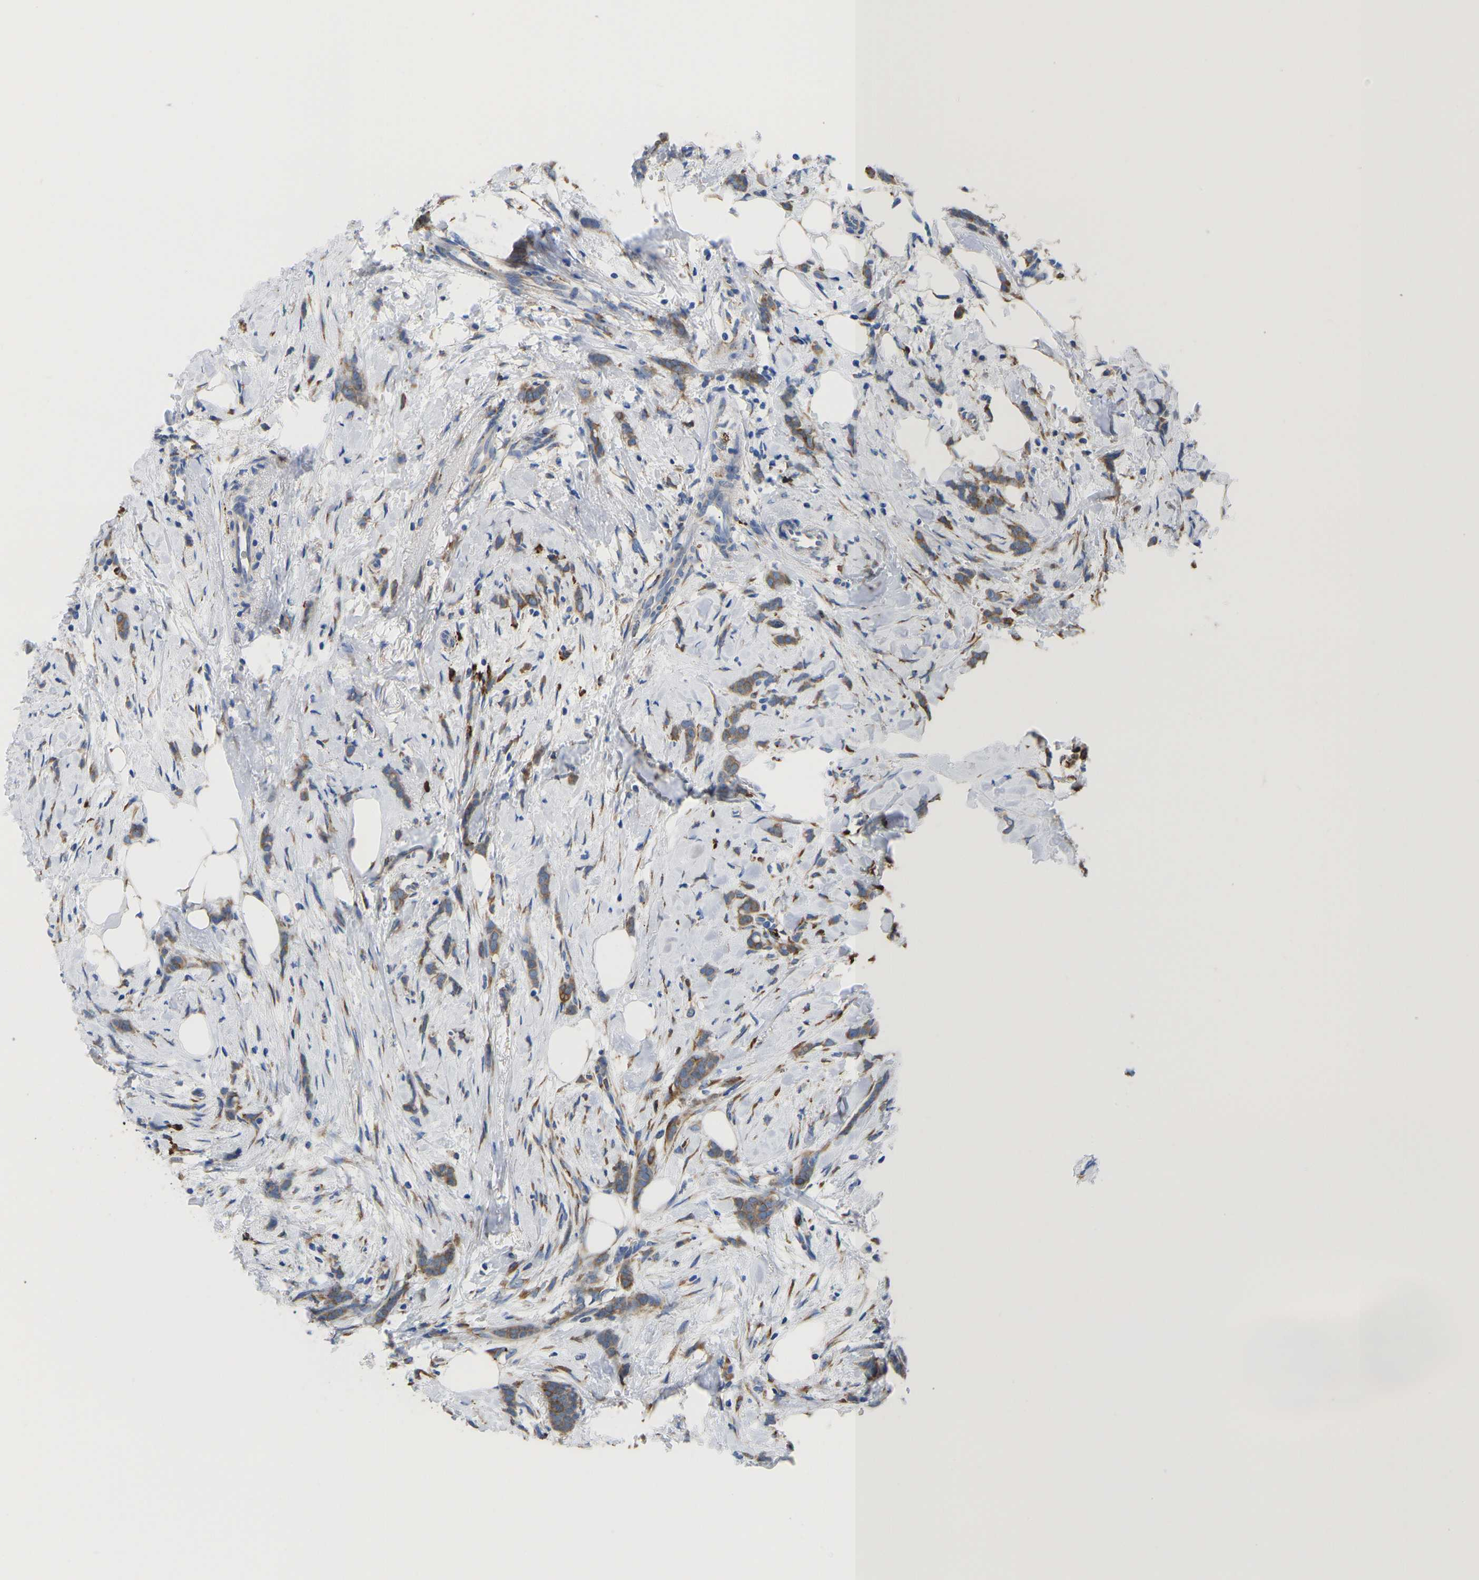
{"staining": {"intensity": "moderate", "quantity": ">75%", "location": "cytoplasmic/membranous"}, "tissue": "breast cancer", "cell_type": "Tumor cells", "image_type": "cancer", "snomed": [{"axis": "morphology", "description": "Lobular carcinoma, in situ"}, {"axis": "morphology", "description": "Lobular carcinoma"}, {"axis": "topography", "description": "Breast"}], "caption": "The immunohistochemical stain shows moderate cytoplasmic/membranous expression in tumor cells of breast cancer tissue.", "gene": "P4HB", "patient": {"sex": "female", "age": 41}}